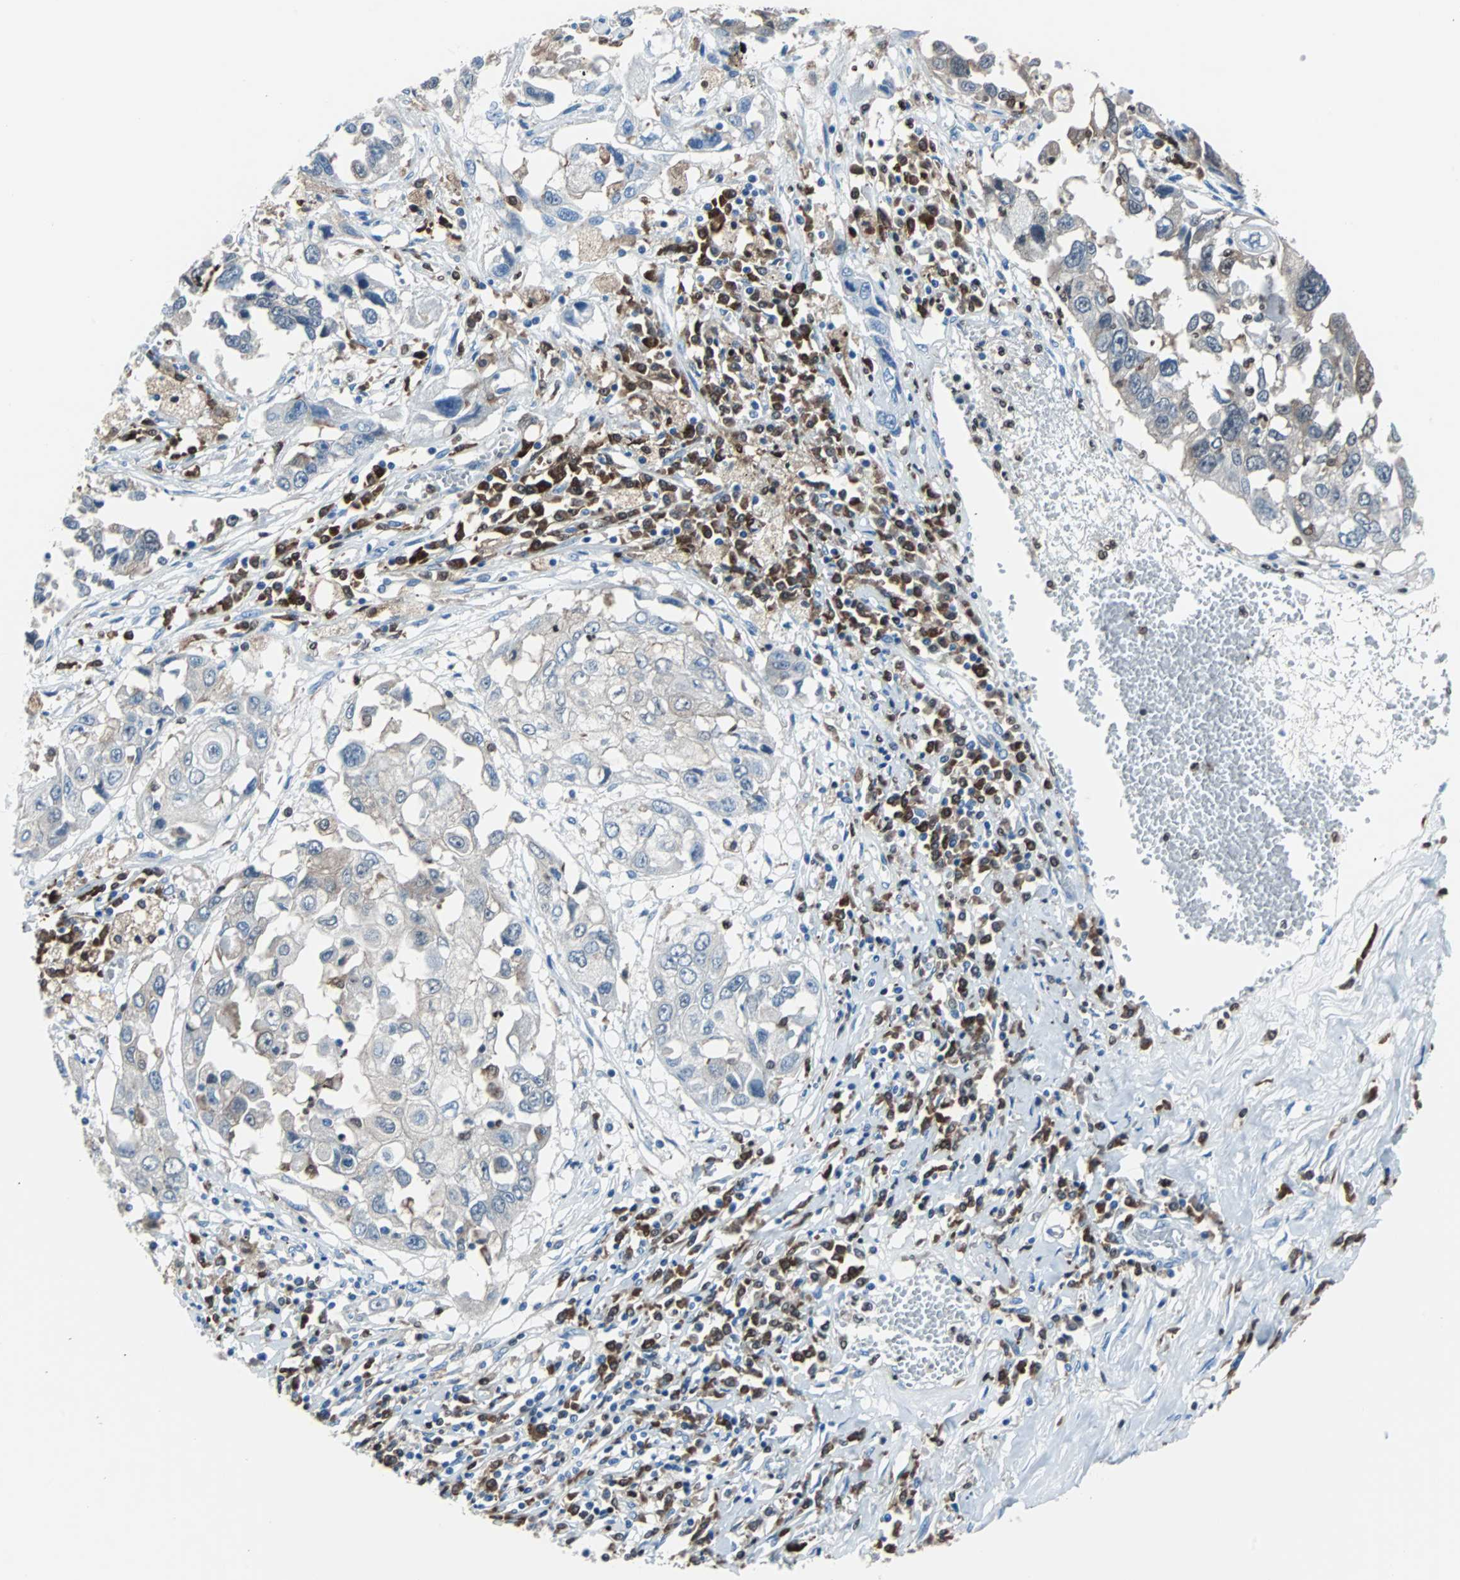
{"staining": {"intensity": "weak", "quantity": "<25%", "location": "cytoplasmic/membranous"}, "tissue": "lung cancer", "cell_type": "Tumor cells", "image_type": "cancer", "snomed": [{"axis": "morphology", "description": "Squamous cell carcinoma, NOS"}, {"axis": "topography", "description": "Lung"}], "caption": "Image shows no significant protein staining in tumor cells of lung cancer (squamous cell carcinoma).", "gene": "SYK", "patient": {"sex": "male", "age": 71}}